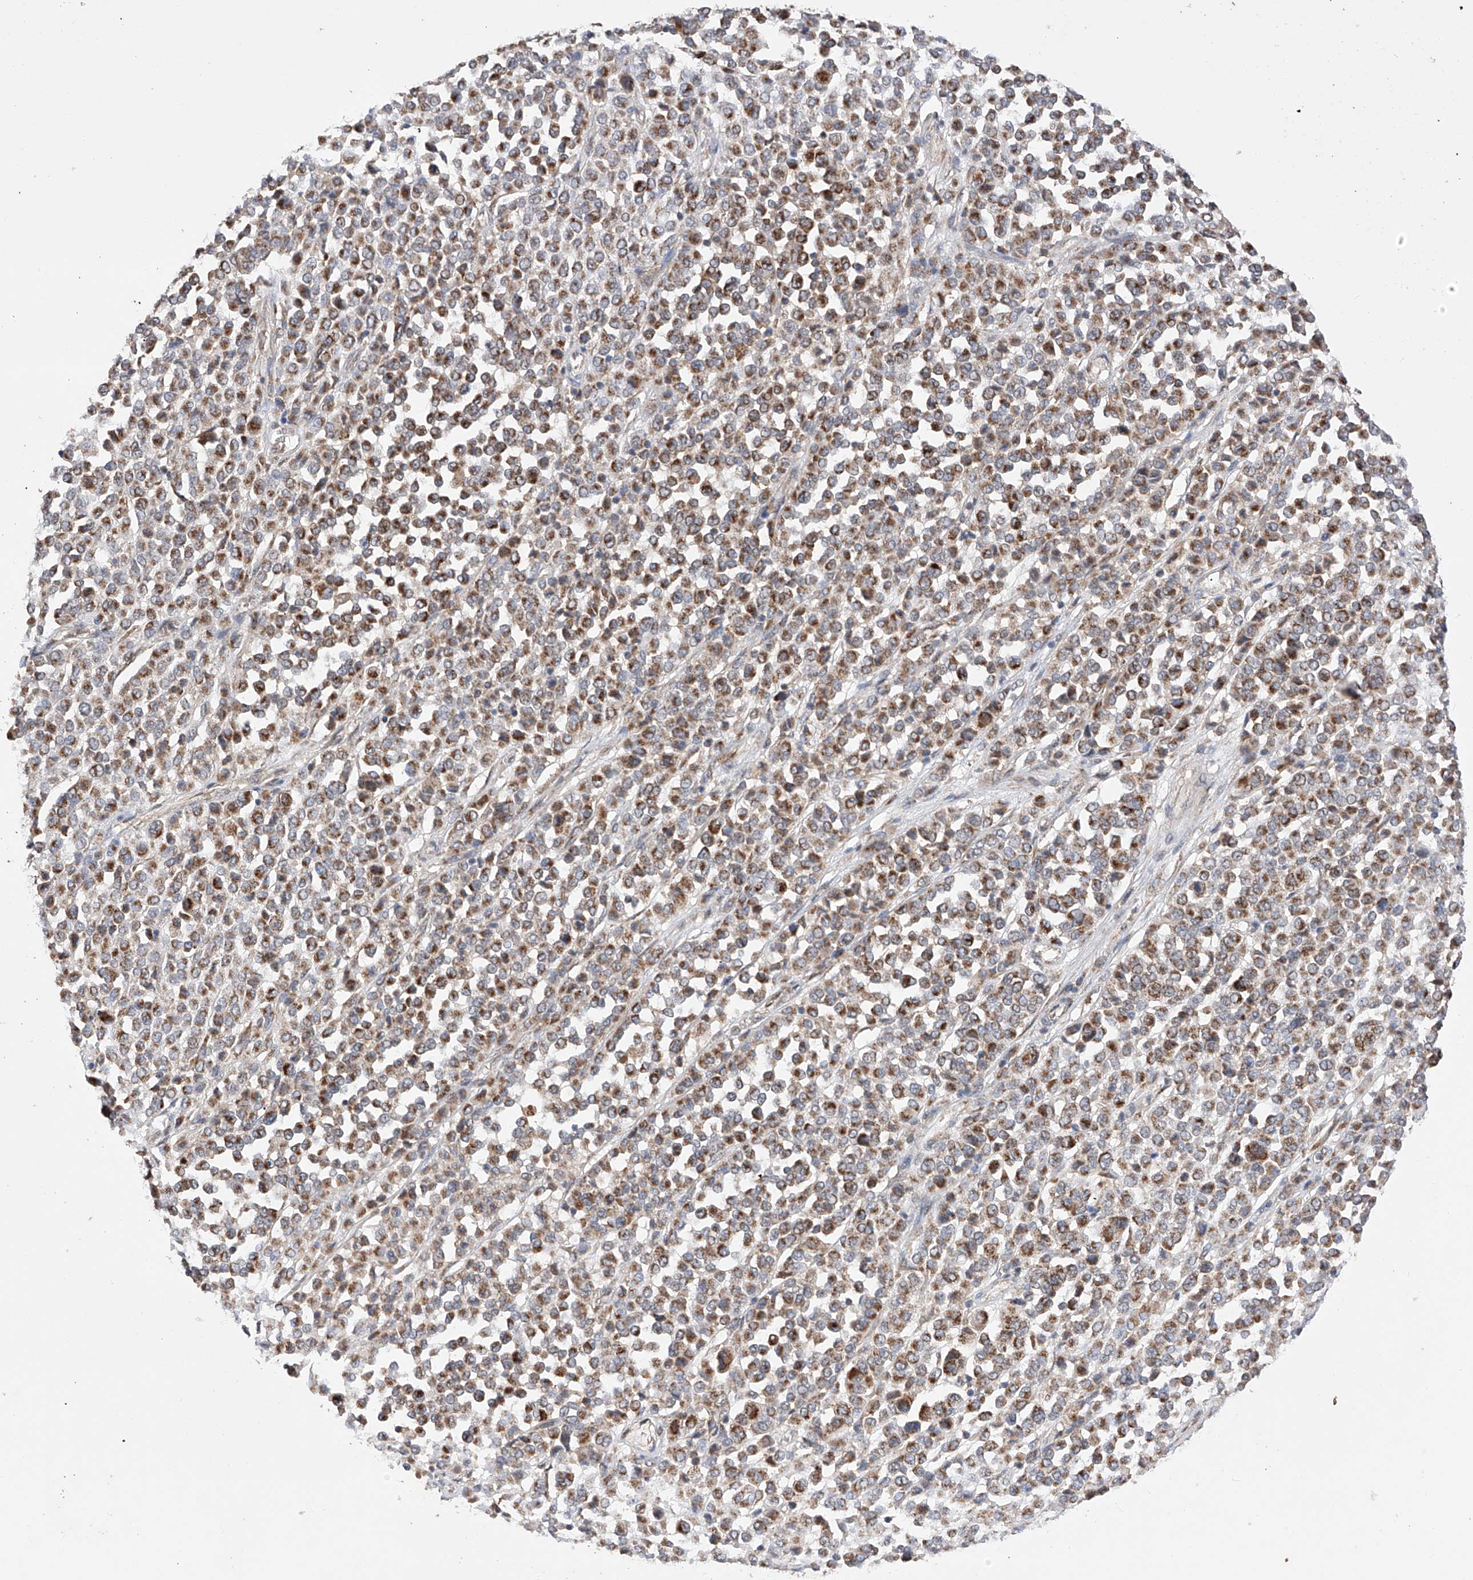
{"staining": {"intensity": "moderate", "quantity": ">75%", "location": "cytoplasmic/membranous"}, "tissue": "melanoma", "cell_type": "Tumor cells", "image_type": "cancer", "snomed": [{"axis": "morphology", "description": "Malignant melanoma, Metastatic site"}, {"axis": "topography", "description": "Pancreas"}], "caption": "Immunohistochemistry (IHC) (DAB) staining of human melanoma demonstrates moderate cytoplasmic/membranous protein positivity in approximately >75% of tumor cells.", "gene": "SDHAF4", "patient": {"sex": "female", "age": 30}}